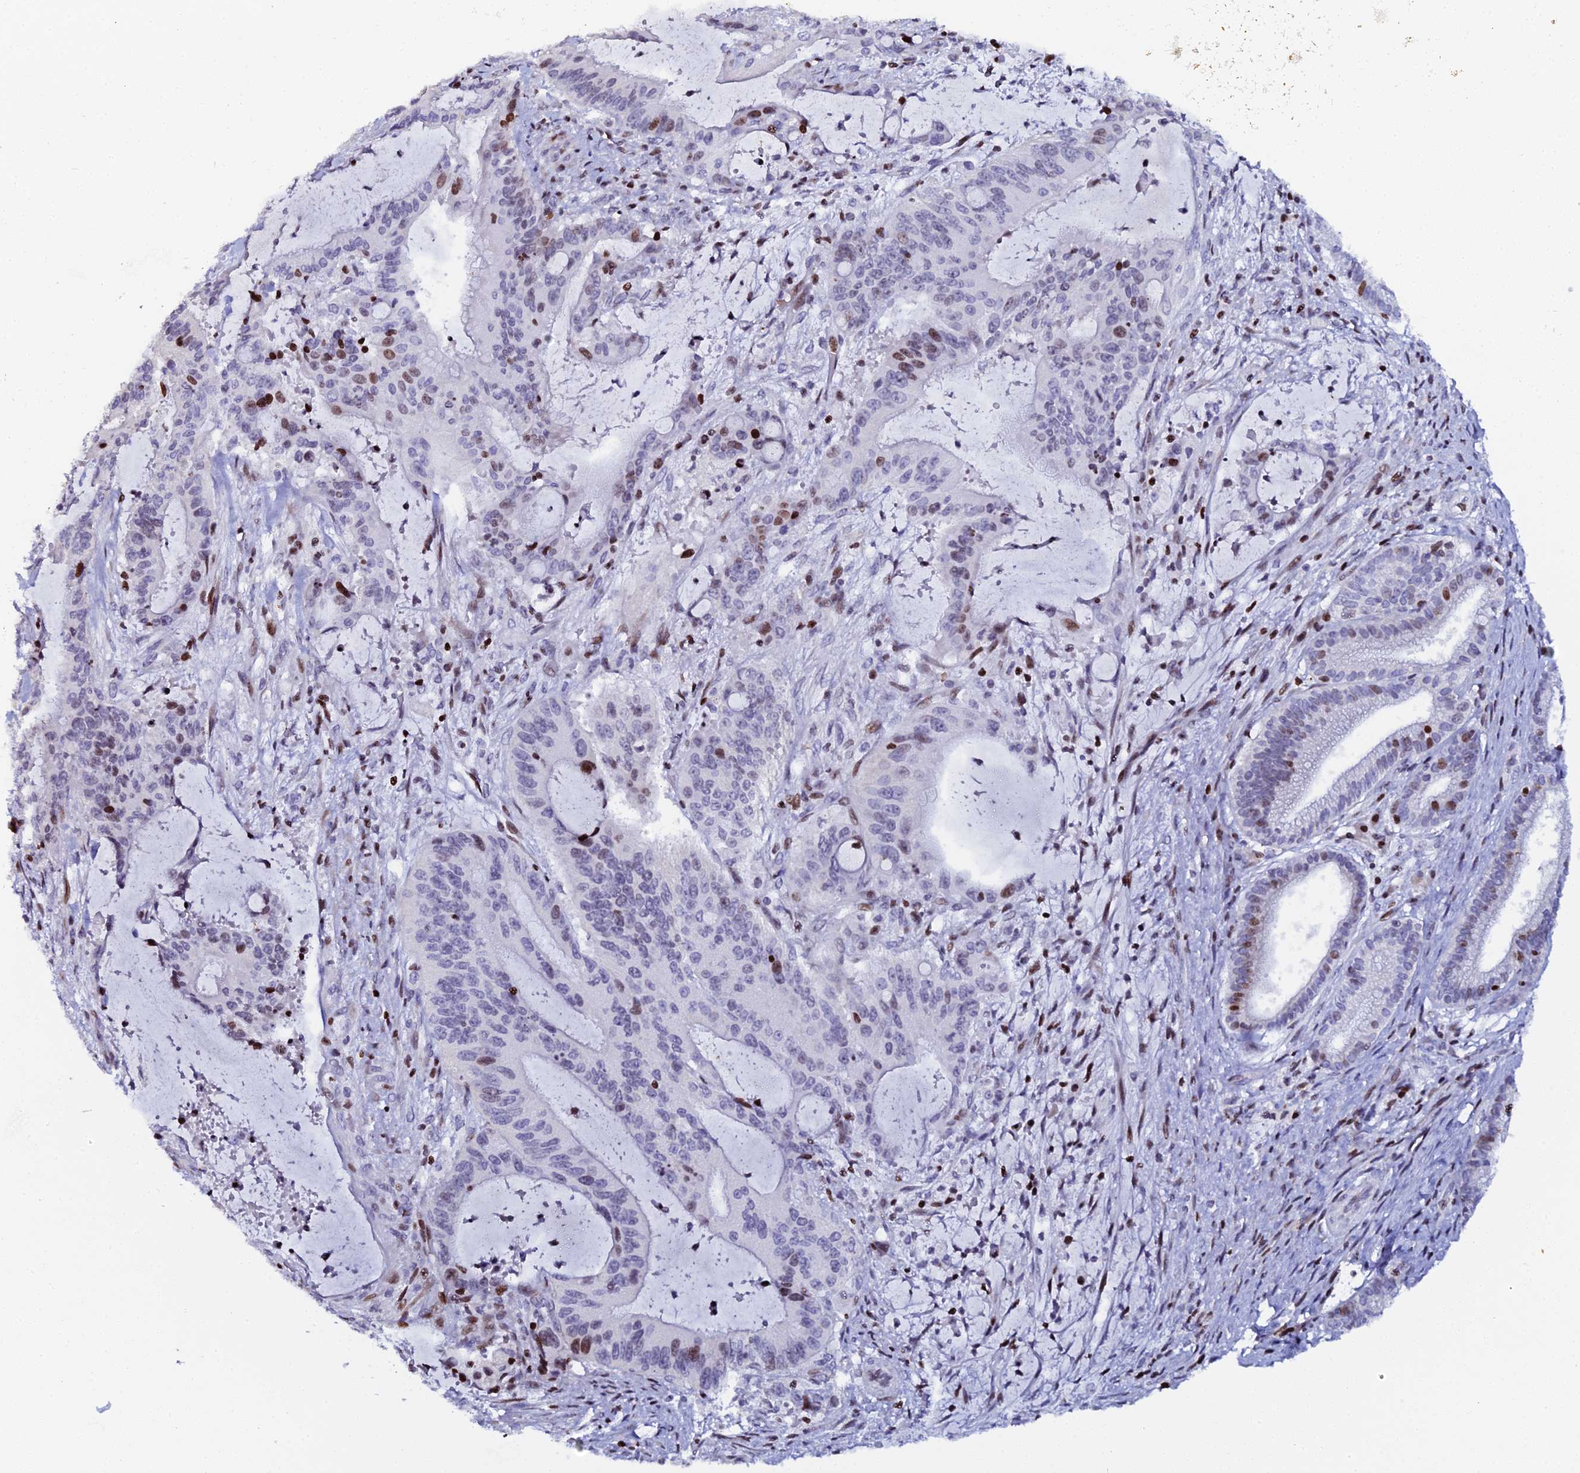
{"staining": {"intensity": "moderate", "quantity": "<25%", "location": "nuclear"}, "tissue": "liver cancer", "cell_type": "Tumor cells", "image_type": "cancer", "snomed": [{"axis": "morphology", "description": "Normal tissue, NOS"}, {"axis": "morphology", "description": "Cholangiocarcinoma"}, {"axis": "topography", "description": "Liver"}, {"axis": "topography", "description": "Peripheral nerve tissue"}], "caption": "The immunohistochemical stain highlights moderate nuclear staining in tumor cells of liver cancer (cholangiocarcinoma) tissue. Using DAB (brown) and hematoxylin (blue) stains, captured at high magnification using brightfield microscopy.", "gene": "MYNN", "patient": {"sex": "female", "age": 73}}